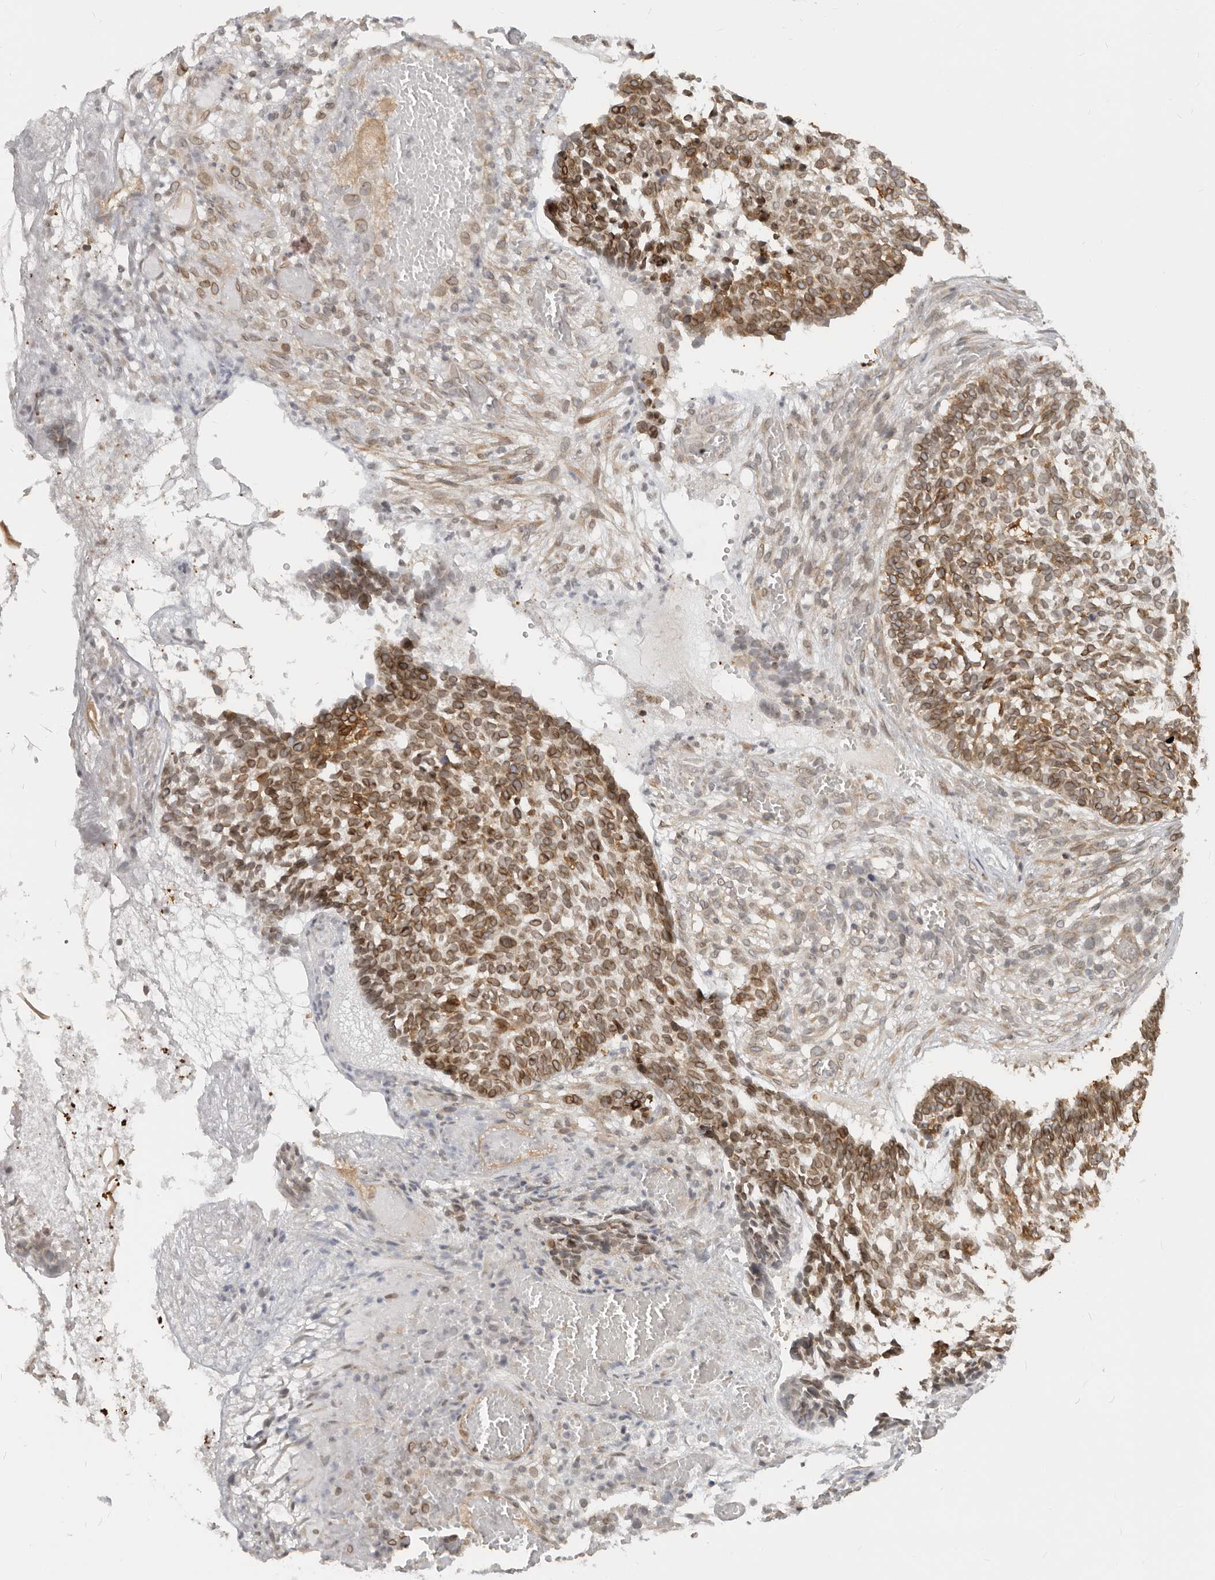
{"staining": {"intensity": "moderate", "quantity": ">75%", "location": "cytoplasmic/membranous,nuclear"}, "tissue": "skin cancer", "cell_type": "Tumor cells", "image_type": "cancer", "snomed": [{"axis": "morphology", "description": "Basal cell carcinoma"}, {"axis": "topography", "description": "Skin"}], "caption": "Approximately >75% of tumor cells in human skin cancer display moderate cytoplasmic/membranous and nuclear protein expression as visualized by brown immunohistochemical staining.", "gene": "NUP153", "patient": {"sex": "male", "age": 85}}